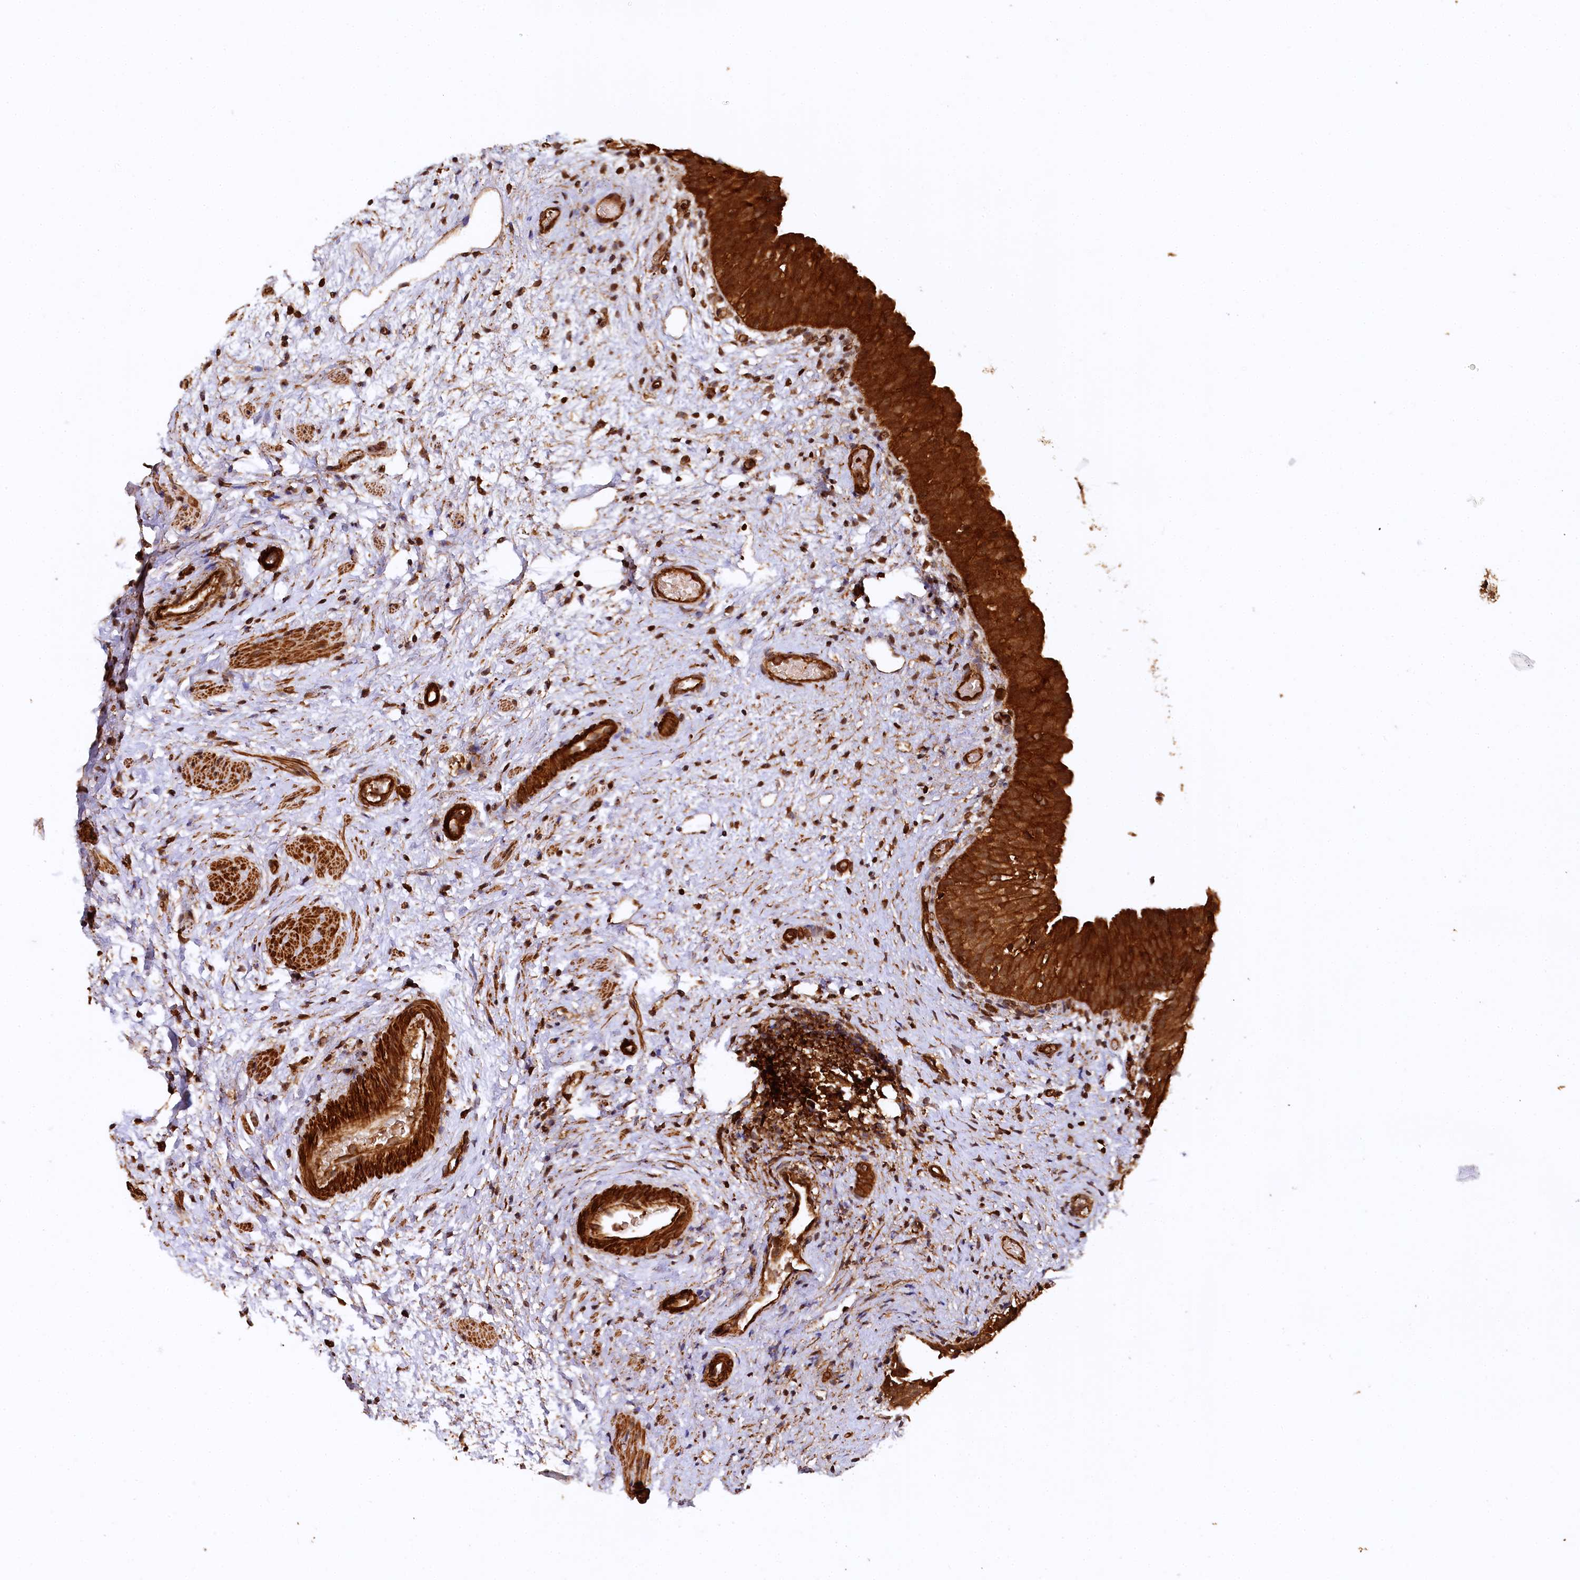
{"staining": {"intensity": "strong", "quantity": ">75%", "location": "cytoplasmic/membranous"}, "tissue": "urinary bladder", "cell_type": "Urothelial cells", "image_type": "normal", "snomed": [{"axis": "morphology", "description": "Normal tissue, NOS"}, {"axis": "topography", "description": "Urinary bladder"}], "caption": "This micrograph displays immunohistochemistry (IHC) staining of unremarkable human urinary bladder, with high strong cytoplasmic/membranous staining in approximately >75% of urothelial cells.", "gene": "STUB1", "patient": {"sex": "male", "age": 1}}